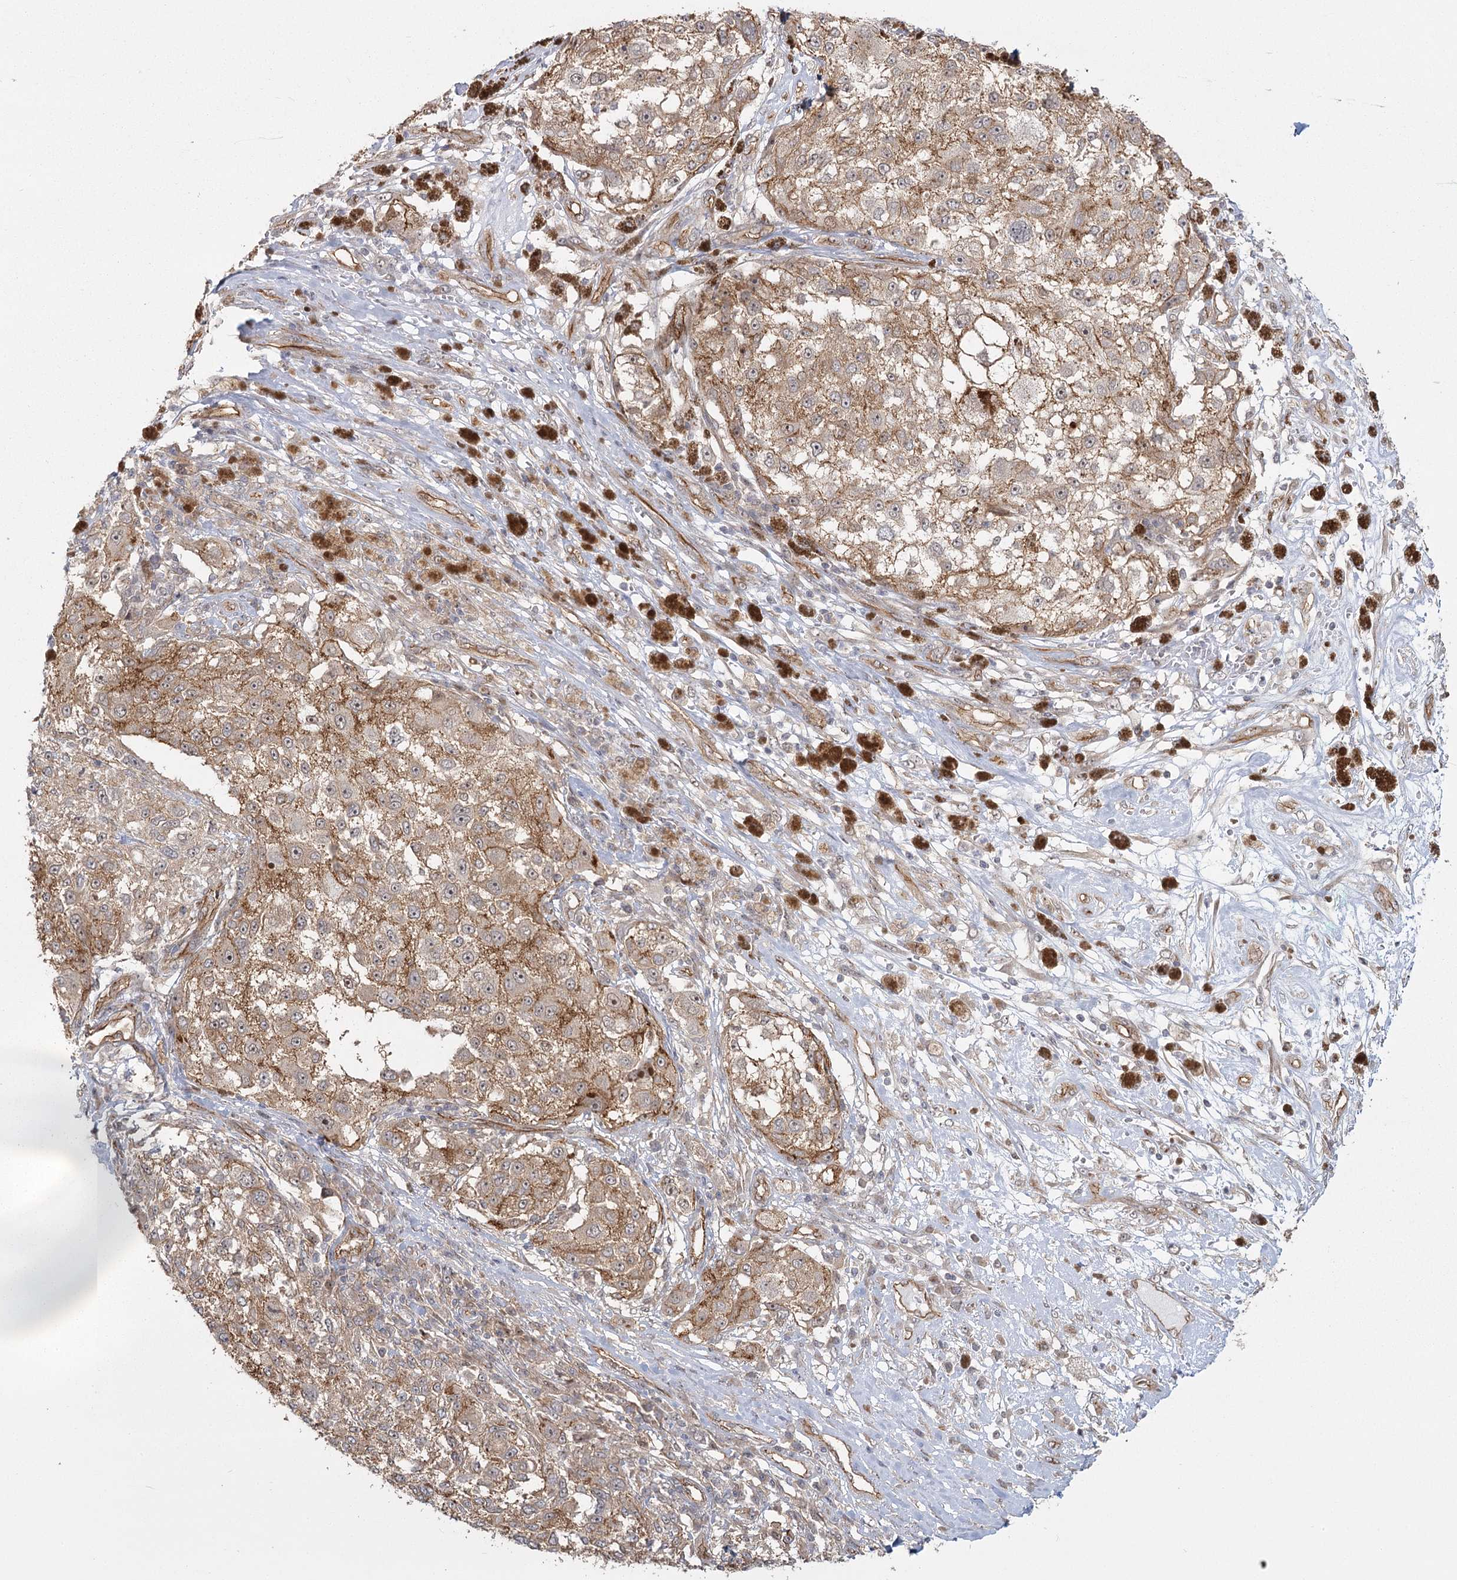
{"staining": {"intensity": "moderate", "quantity": ">75%", "location": "cytoplasmic/membranous"}, "tissue": "melanoma", "cell_type": "Tumor cells", "image_type": "cancer", "snomed": [{"axis": "morphology", "description": "Necrosis, NOS"}, {"axis": "morphology", "description": "Malignant melanoma, NOS"}, {"axis": "topography", "description": "Skin"}], "caption": "A brown stain labels moderate cytoplasmic/membranous staining of a protein in melanoma tumor cells.", "gene": "RPP14", "patient": {"sex": "female", "age": 87}}